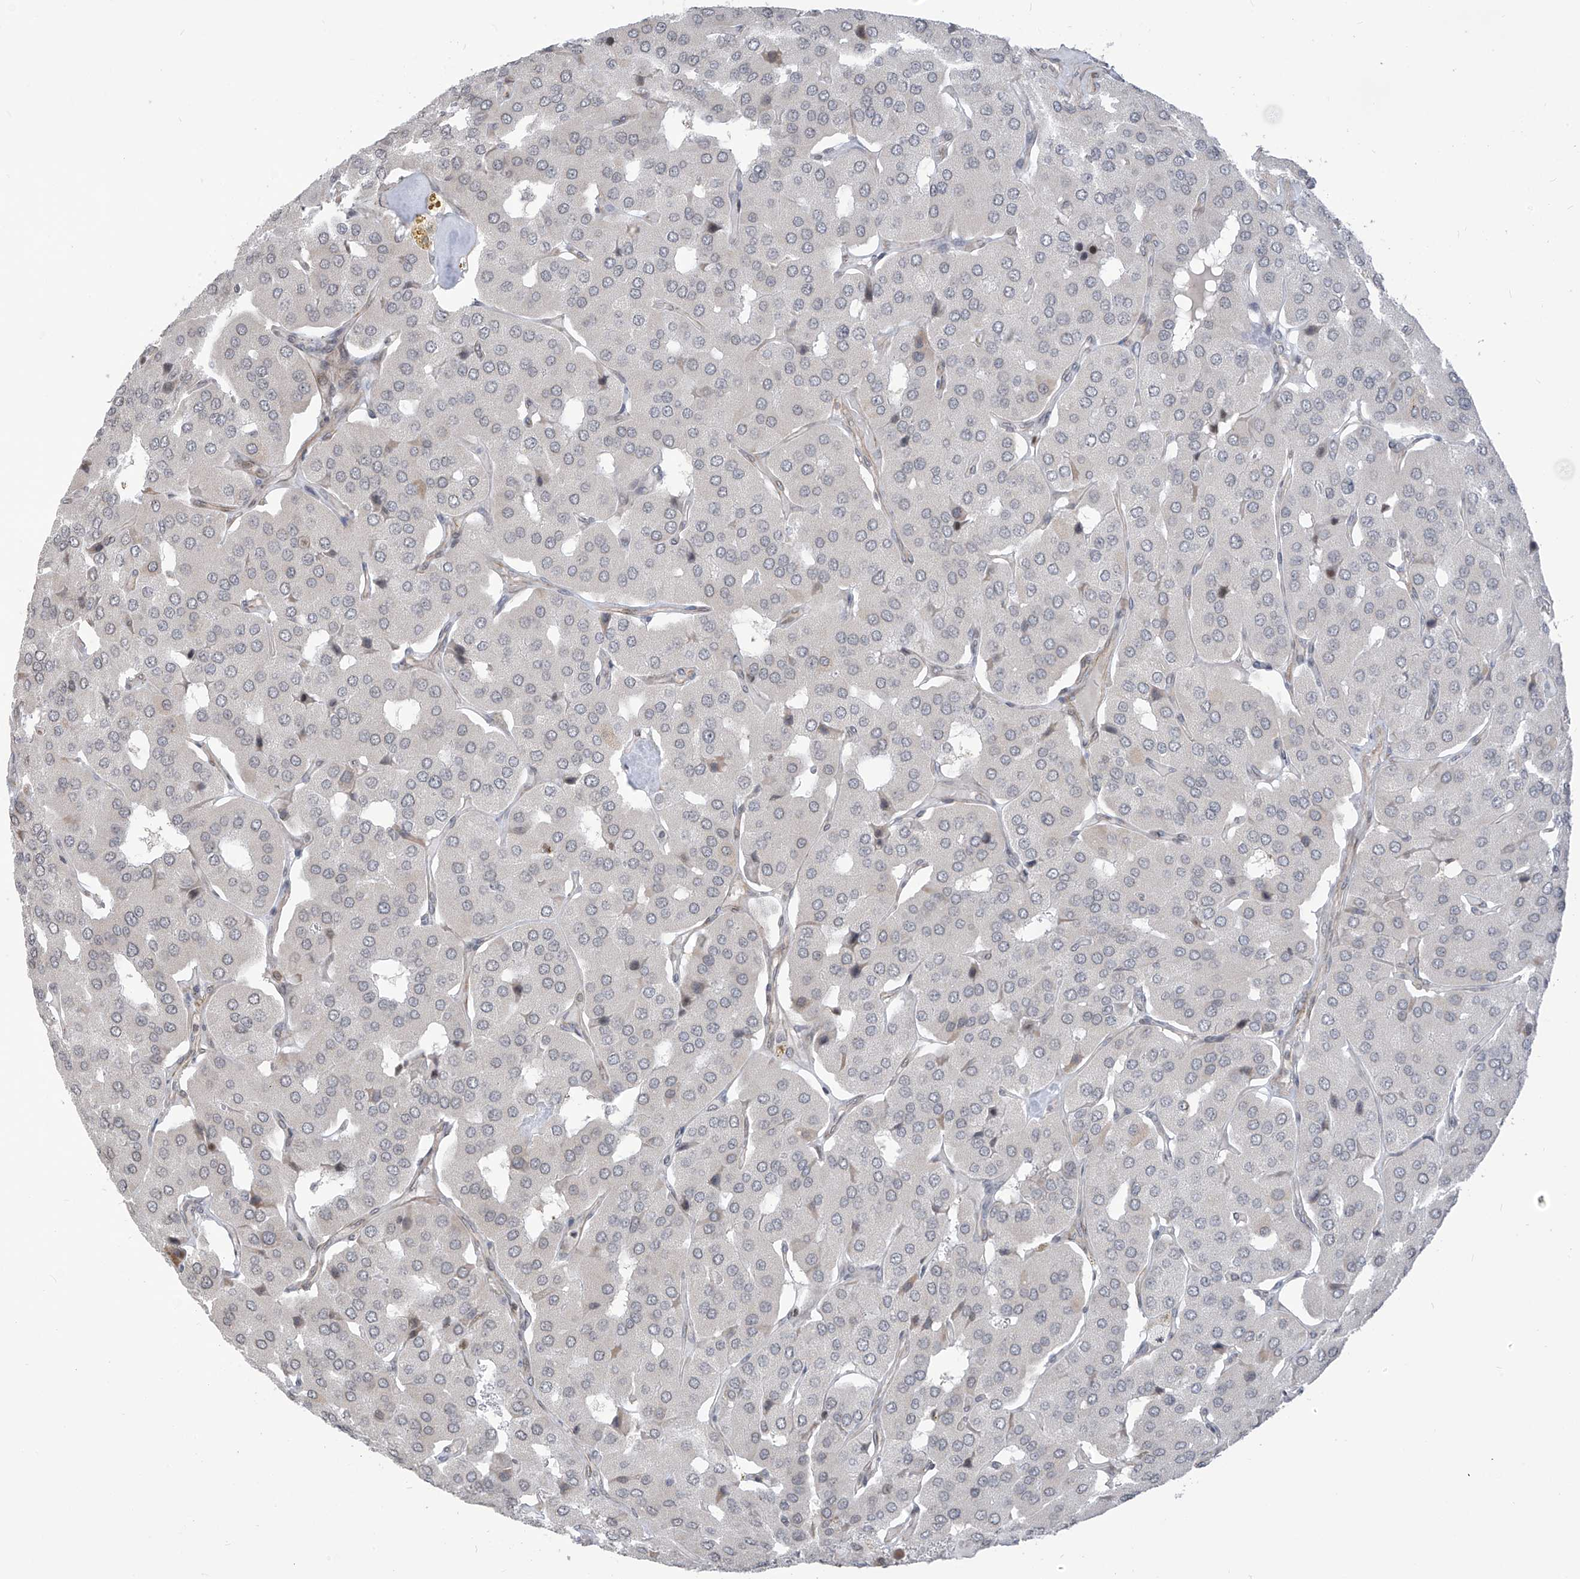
{"staining": {"intensity": "negative", "quantity": "none", "location": "none"}, "tissue": "parathyroid gland", "cell_type": "Glandular cells", "image_type": "normal", "snomed": [{"axis": "morphology", "description": "Normal tissue, NOS"}, {"axis": "morphology", "description": "Adenoma, NOS"}, {"axis": "topography", "description": "Parathyroid gland"}], "caption": "DAB immunohistochemical staining of benign parathyroid gland shows no significant expression in glandular cells. (DAB immunohistochemistry, high magnification).", "gene": "METAP1D", "patient": {"sex": "female", "age": 86}}